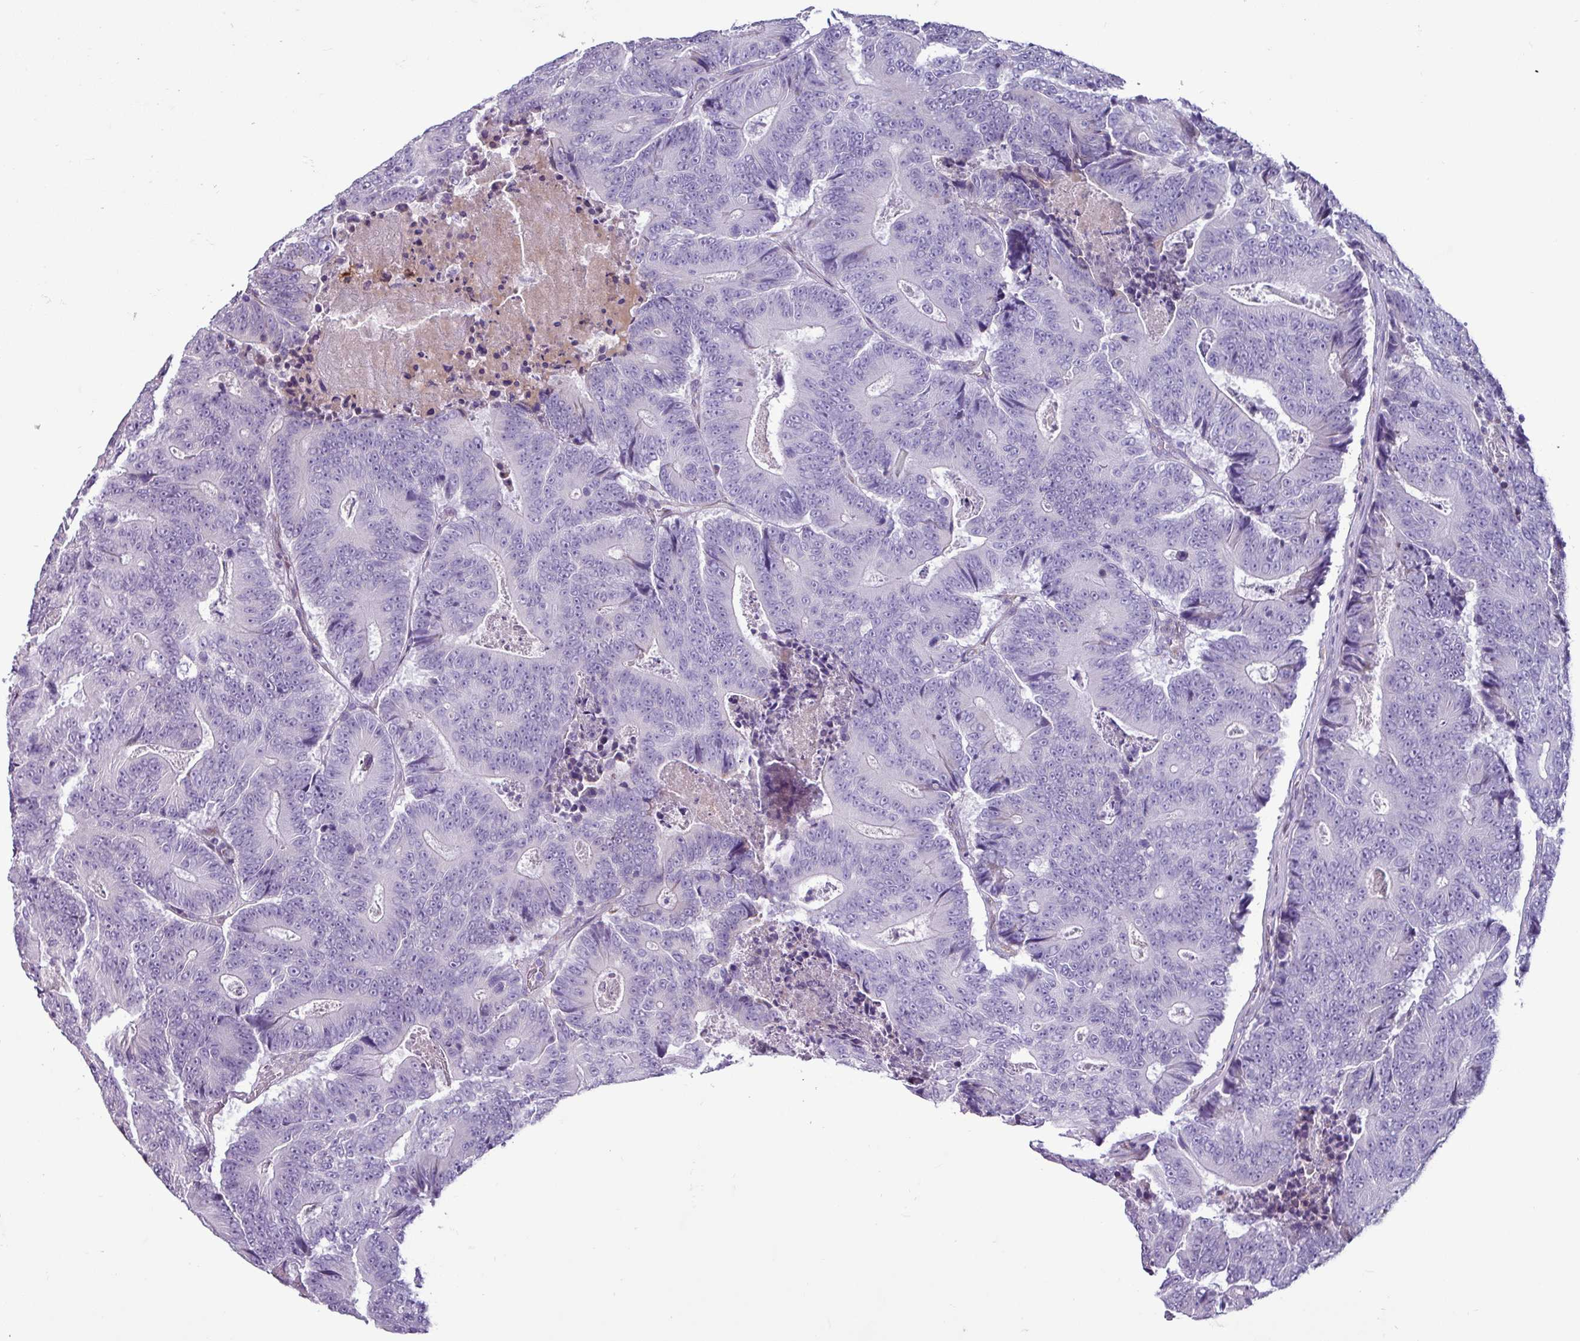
{"staining": {"intensity": "negative", "quantity": "none", "location": "none"}, "tissue": "colorectal cancer", "cell_type": "Tumor cells", "image_type": "cancer", "snomed": [{"axis": "morphology", "description": "Adenocarcinoma, NOS"}, {"axis": "topography", "description": "Colon"}], "caption": "DAB immunohistochemical staining of colorectal cancer (adenocarcinoma) exhibits no significant positivity in tumor cells.", "gene": "PPP1R35", "patient": {"sex": "male", "age": 83}}